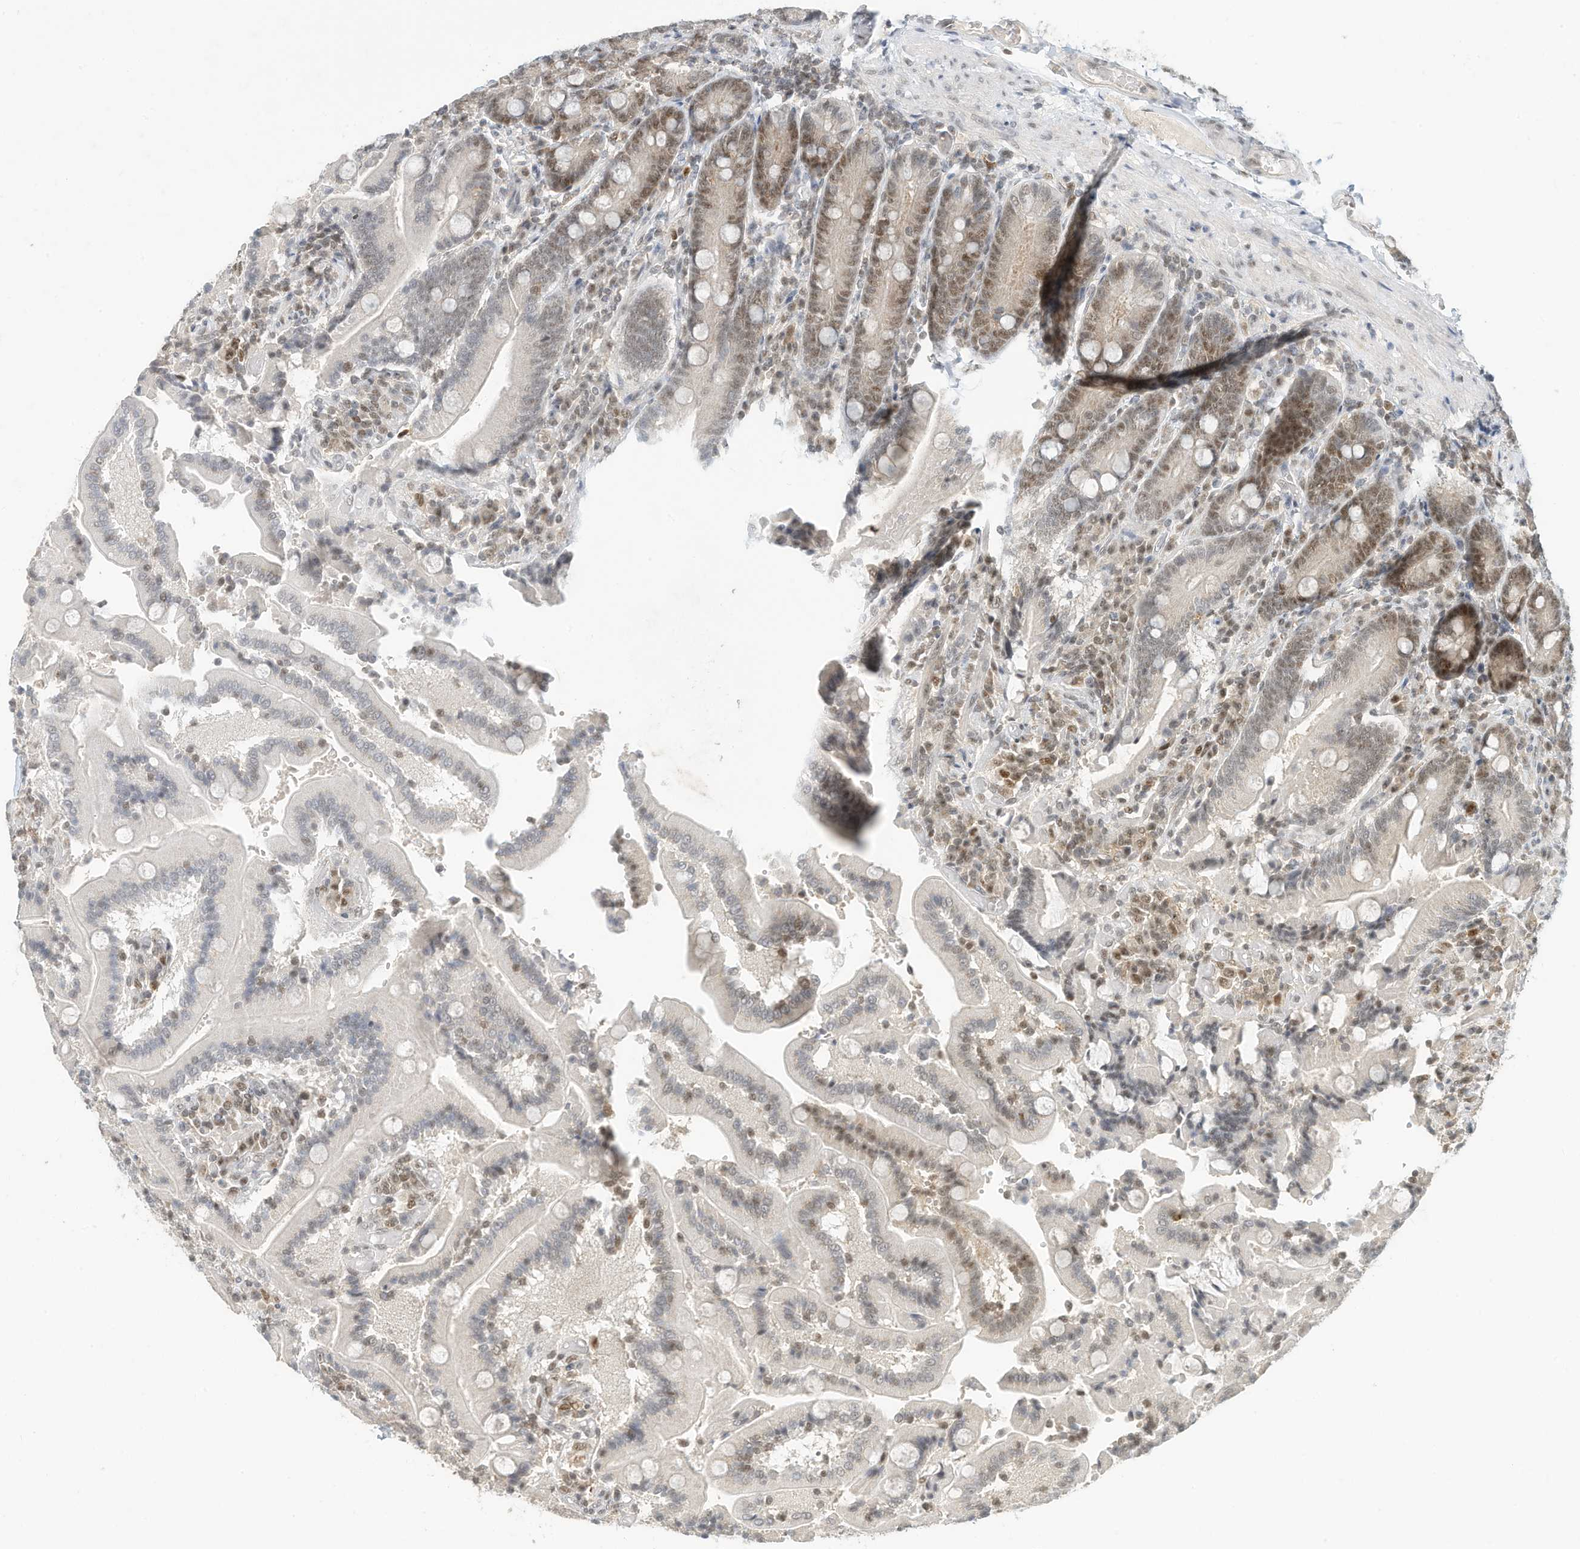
{"staining": {"intensity": "moderate", "quantity": "25%-75%", "location": "nuclear"}, "tissue": "duodenum", "cell_type": "Glandular cells", "image_type": "normal", "snomed": [{"axis": "morphology", "description": "Normal tissue, NOS"}, {"axis": "topography", "description": "Duodenum"}], "caption": "Immunohistochemical staining of unremarkable human duodenum displays medium levels of moderate nuclear staining in about 25%-75% of glandular cells.", "gene": "OGT", "patient": {"sex": "female", "age": 62}}